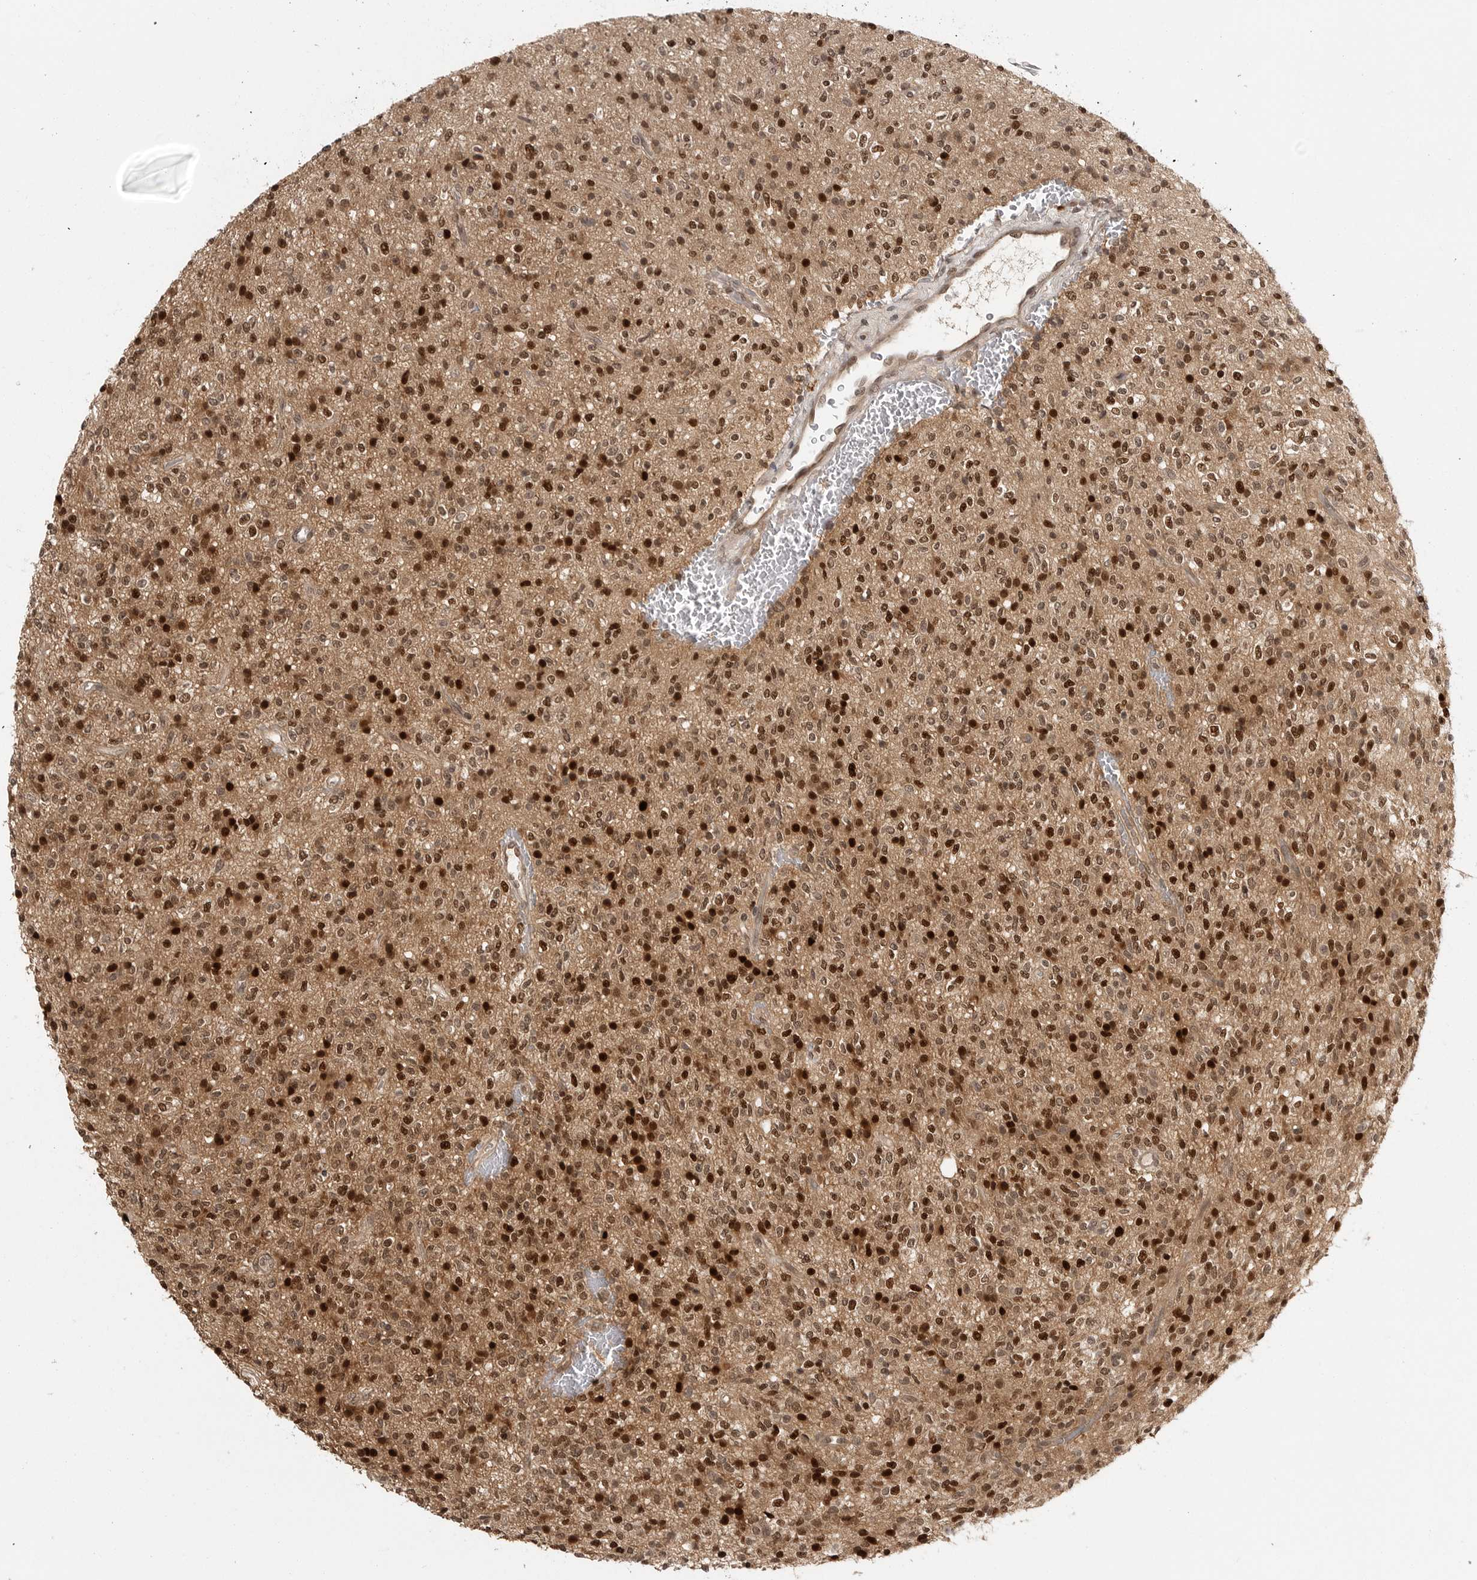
{"staining": {"intensity": "strong", "quantity": ">75%", "location": "cytoplasmic/membranous,nuclear"}, "tissue": "glioma", "cell_type": "Tumor cells", "image_type": "cancer", "snomed": [{"axis": "morphology", "description": "Glioma, malignant, High grade"}, {"axis": "topography", "description": "Brain"}], "caption": "Protein analysis of high-grade glioma (malignant) tissue exhibits strong cytoplasmic/membranous and nuclear expression in approximately >75% of tumor cells.", "gene": "PEG3", "patient": {"sex": "male", "age": 34}}